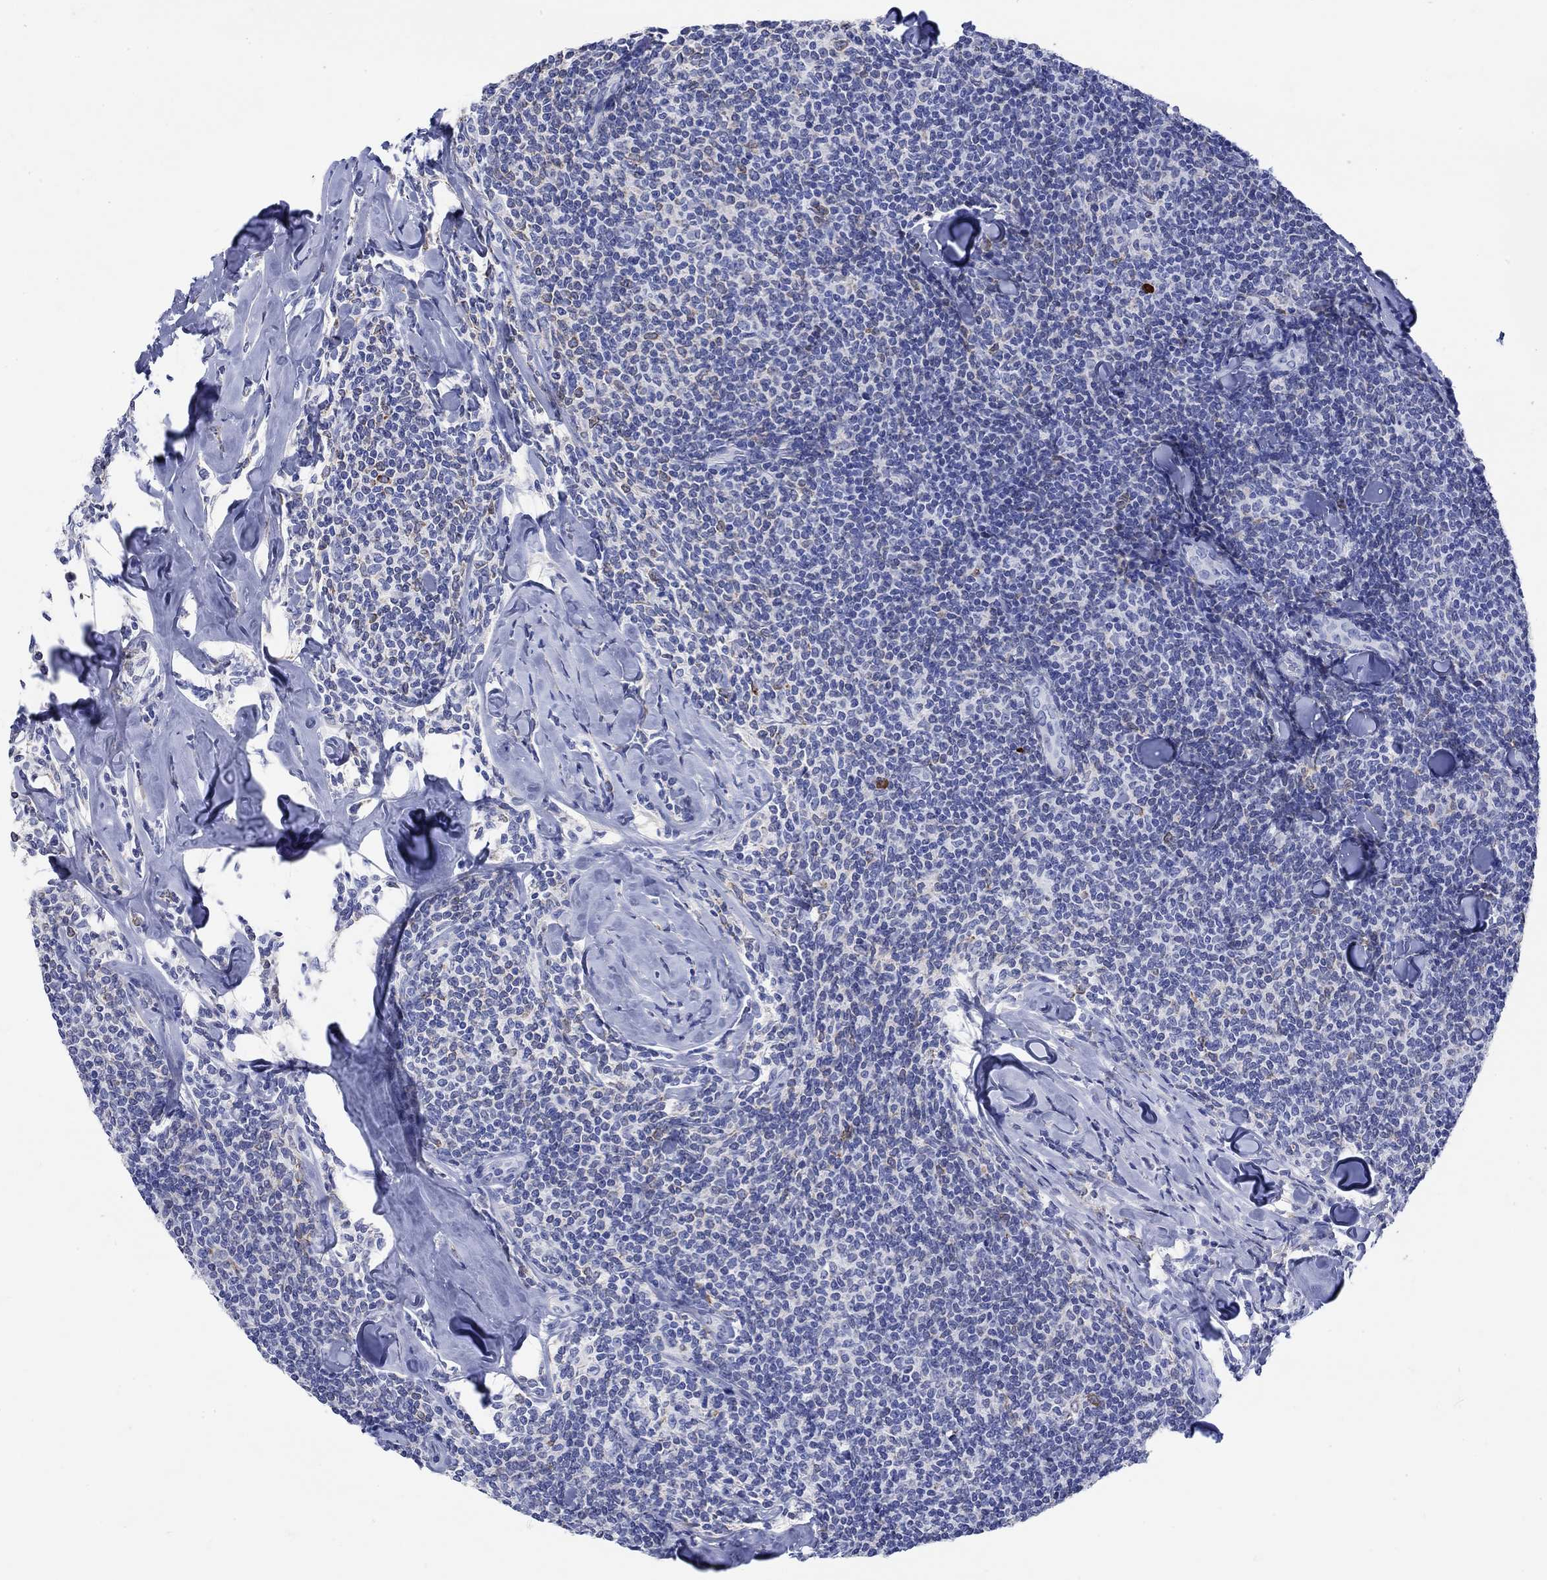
{"staining": {"intensity": "negative", "quantity": "none", "location": "none"}, "tissue": "lymphoma", "cell_type": "Tumor cells", "image_type": "cancer", "snomed": [{"axis": "morphology", "description": "Malignant lymphoma, non-Hodgkin's type, Low grade"}, {"axis": "topography", "description": "Lymph node"}], "caption": "Protein analysis of low-grade malignant lymphoma, non-Hodgkin's type exhibits no significant positivity in tumor cells. (Stains: DAB immunohistochemistry with hematoxylin counter stain, Microscopy: brightfield microscopy at high magnification).", "gene": "P2RY6", "patient": {"sex": "female", "age": 56}}